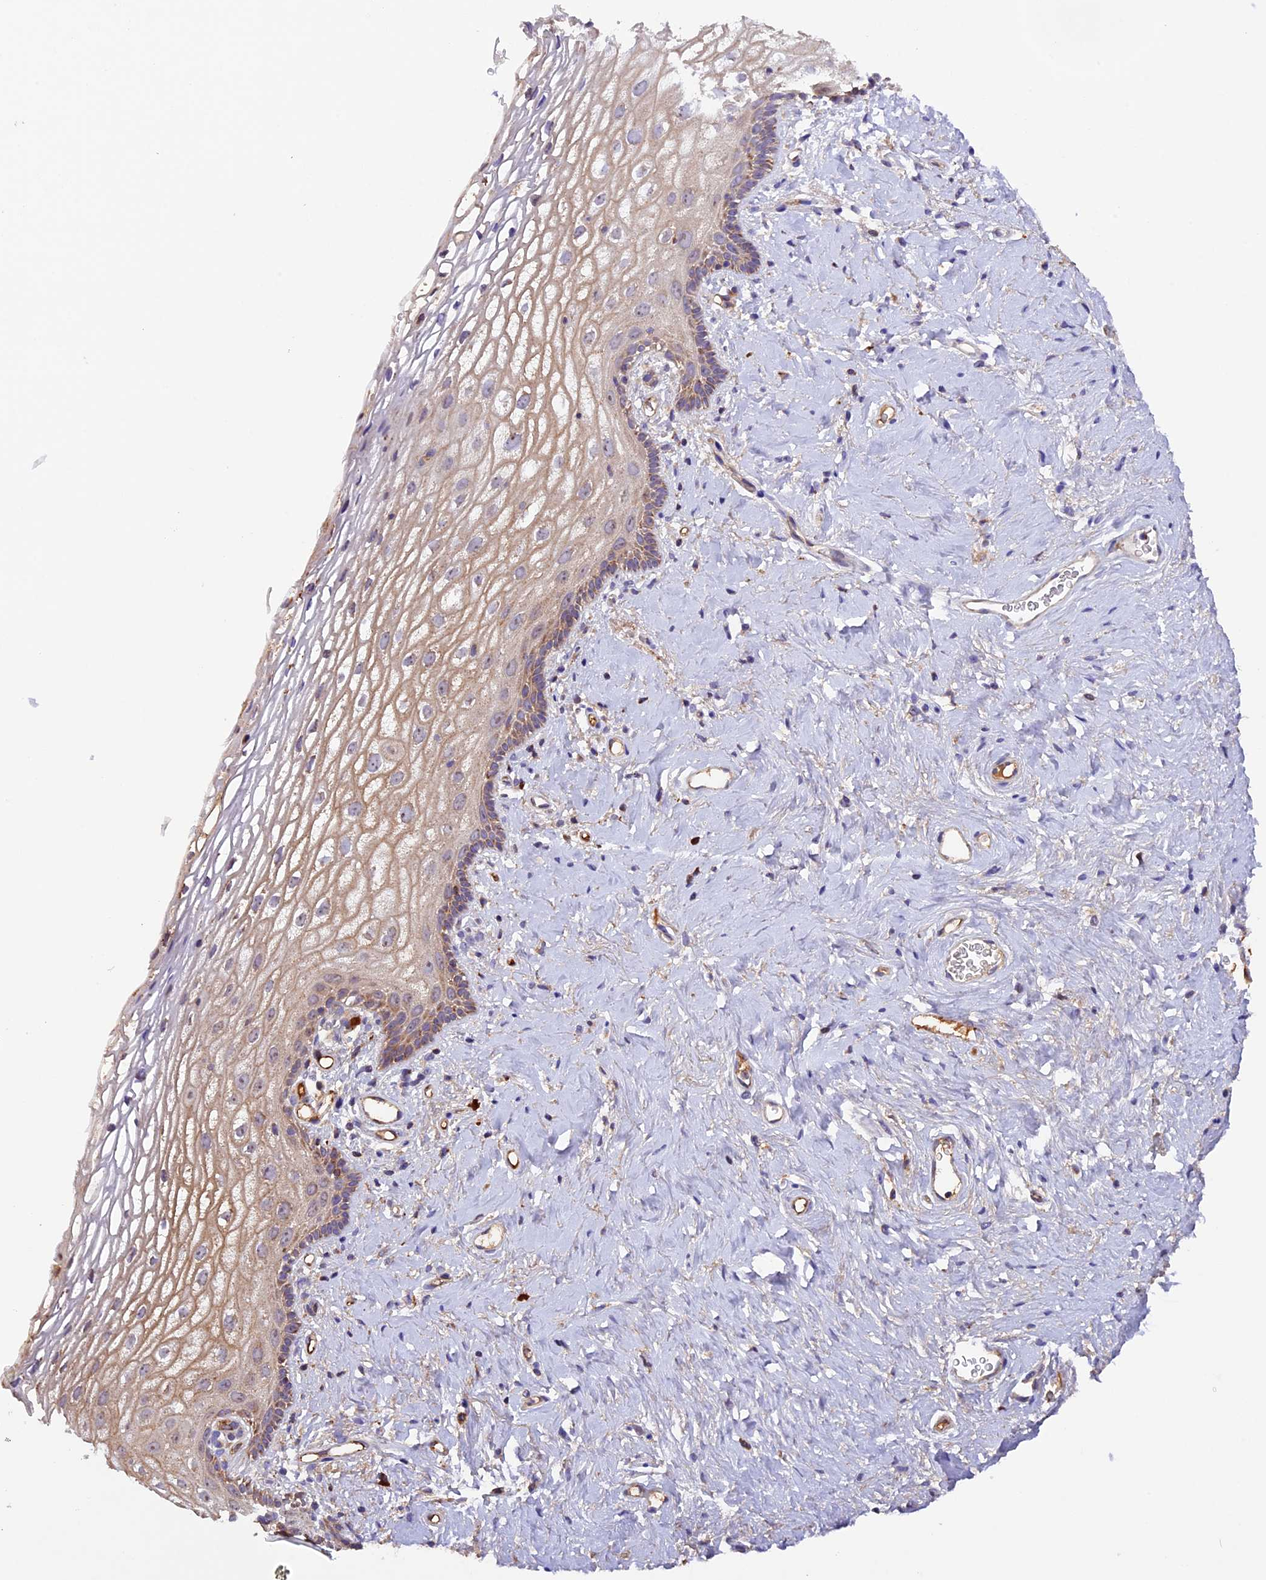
{"staining": {"intensity": "weak", "quantity": ">75%", "location": "cytoplasmic/membranous"}, "tissue": "vagina", "cell_type": "Squamous epithelial cells", "image_type": "normal", "snomed": [{"axis": "morphology", "description": "Normal tissue, NOS"}, {"axis": "morphology", "description": "Adenocarcinoma, NOS"}, {"axis": "topography", "description": "Rectum"}, {"axis": "topography", "description": "Vagina"}], "caption": "IHC photomicrograph of benign human vagina stained for a protein (brown), which reveals low levels of weak cytoplasmic/membranous positivity in approximately >75% of squamous epithelial cells.", "gene": "METTL22", "patient": {"sex": "female", "age": 71}}